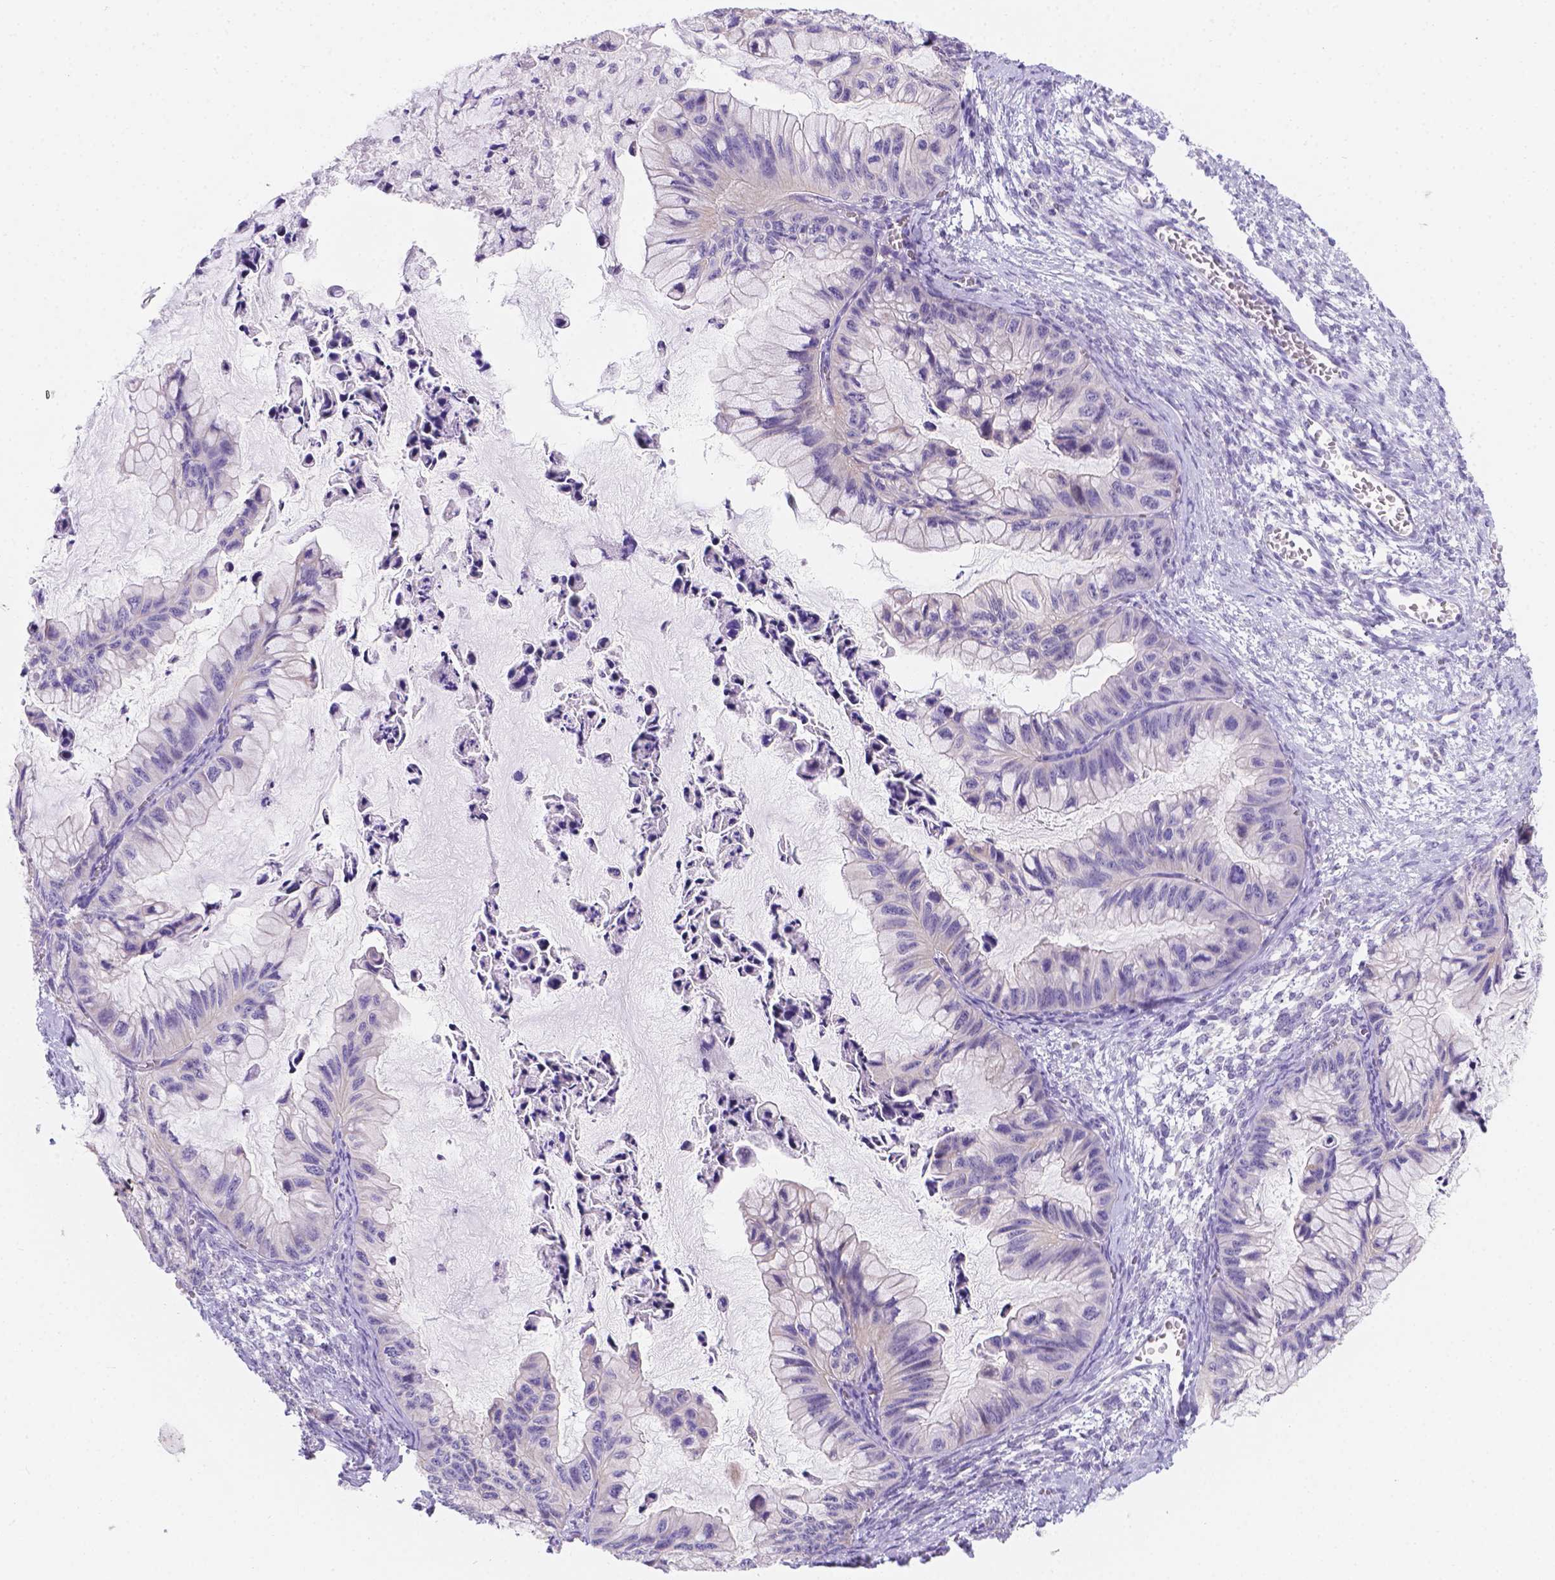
{"staining": {"intensity": "negative", "quantity": "none", "location": "none"}, "tissue": "ovarian cancer", "cell_type": "Tumor cells", "image_type": "cancer", "snomed": [{"axis": "morphology", "description": "Cystadenocarcinoma, mucinous, NOS"}, {"axis": "topography", "description": "Ovary"}], "caption": "Human mucinous cystadenocarcinoma (ovarian) stained for a protein using IHC displays no staining in tumor cells.", "gene": "CD96", "patient": {"sex": "female", "age": 72}}